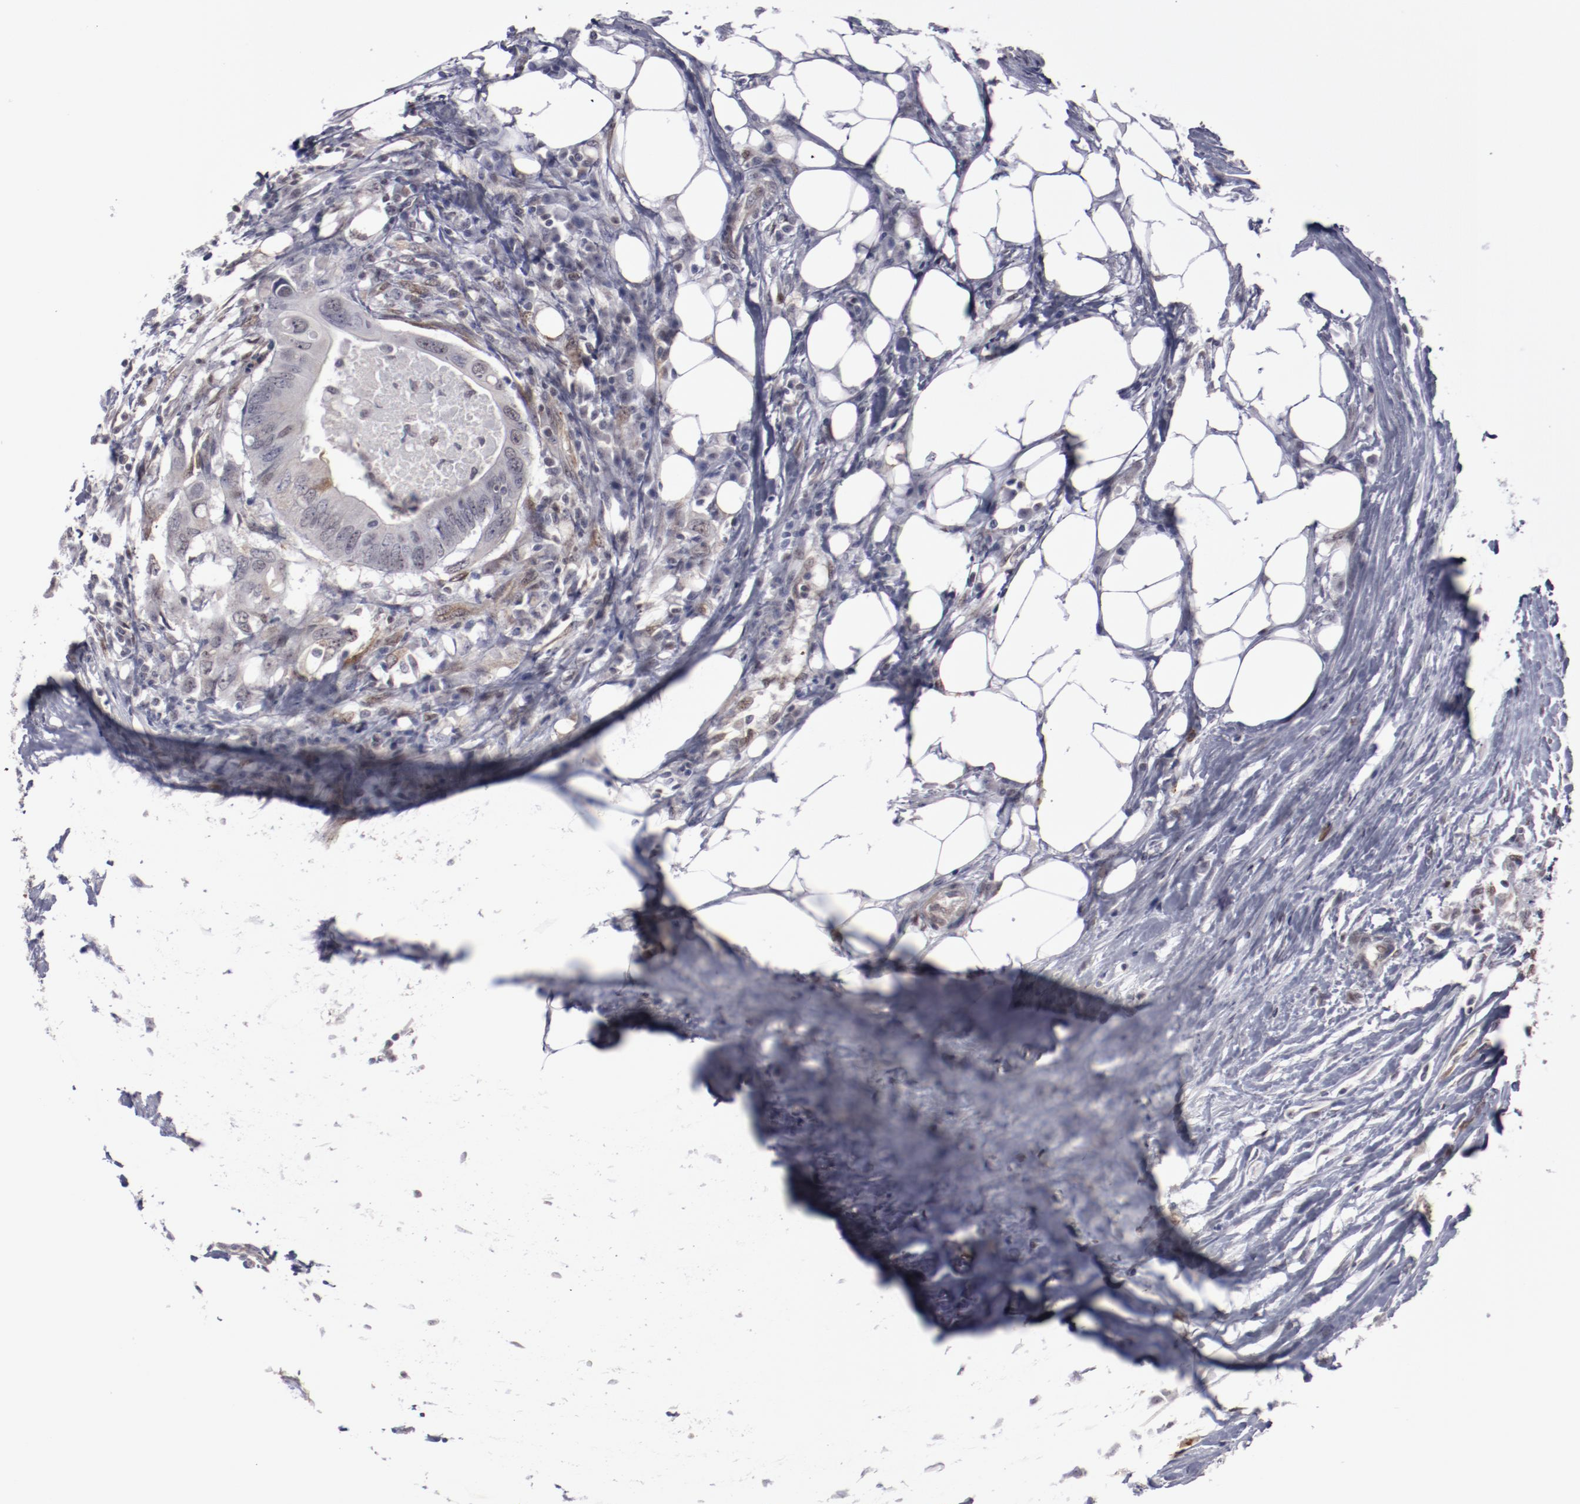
{"staining": {"intensity": "negative", "quantity": "none", "location": "none"}, "tissue": "colorectal cancer", "cell_type": "Tumor cells", "image_type": "cancer", "snomed": [{"axis": "morphology", "description": "Adenocarcinoma, NOS"}, {"axis": "topography", "description": "Colon"}], "caption": "IHC of colorectal adenocarcinoma reveals no positivity in tumor cells. (Immunohistochemistry, brightfield microscopy, high magnification).", "gene": "LEF1", "patient": {"sex": "male", "age": 71}}